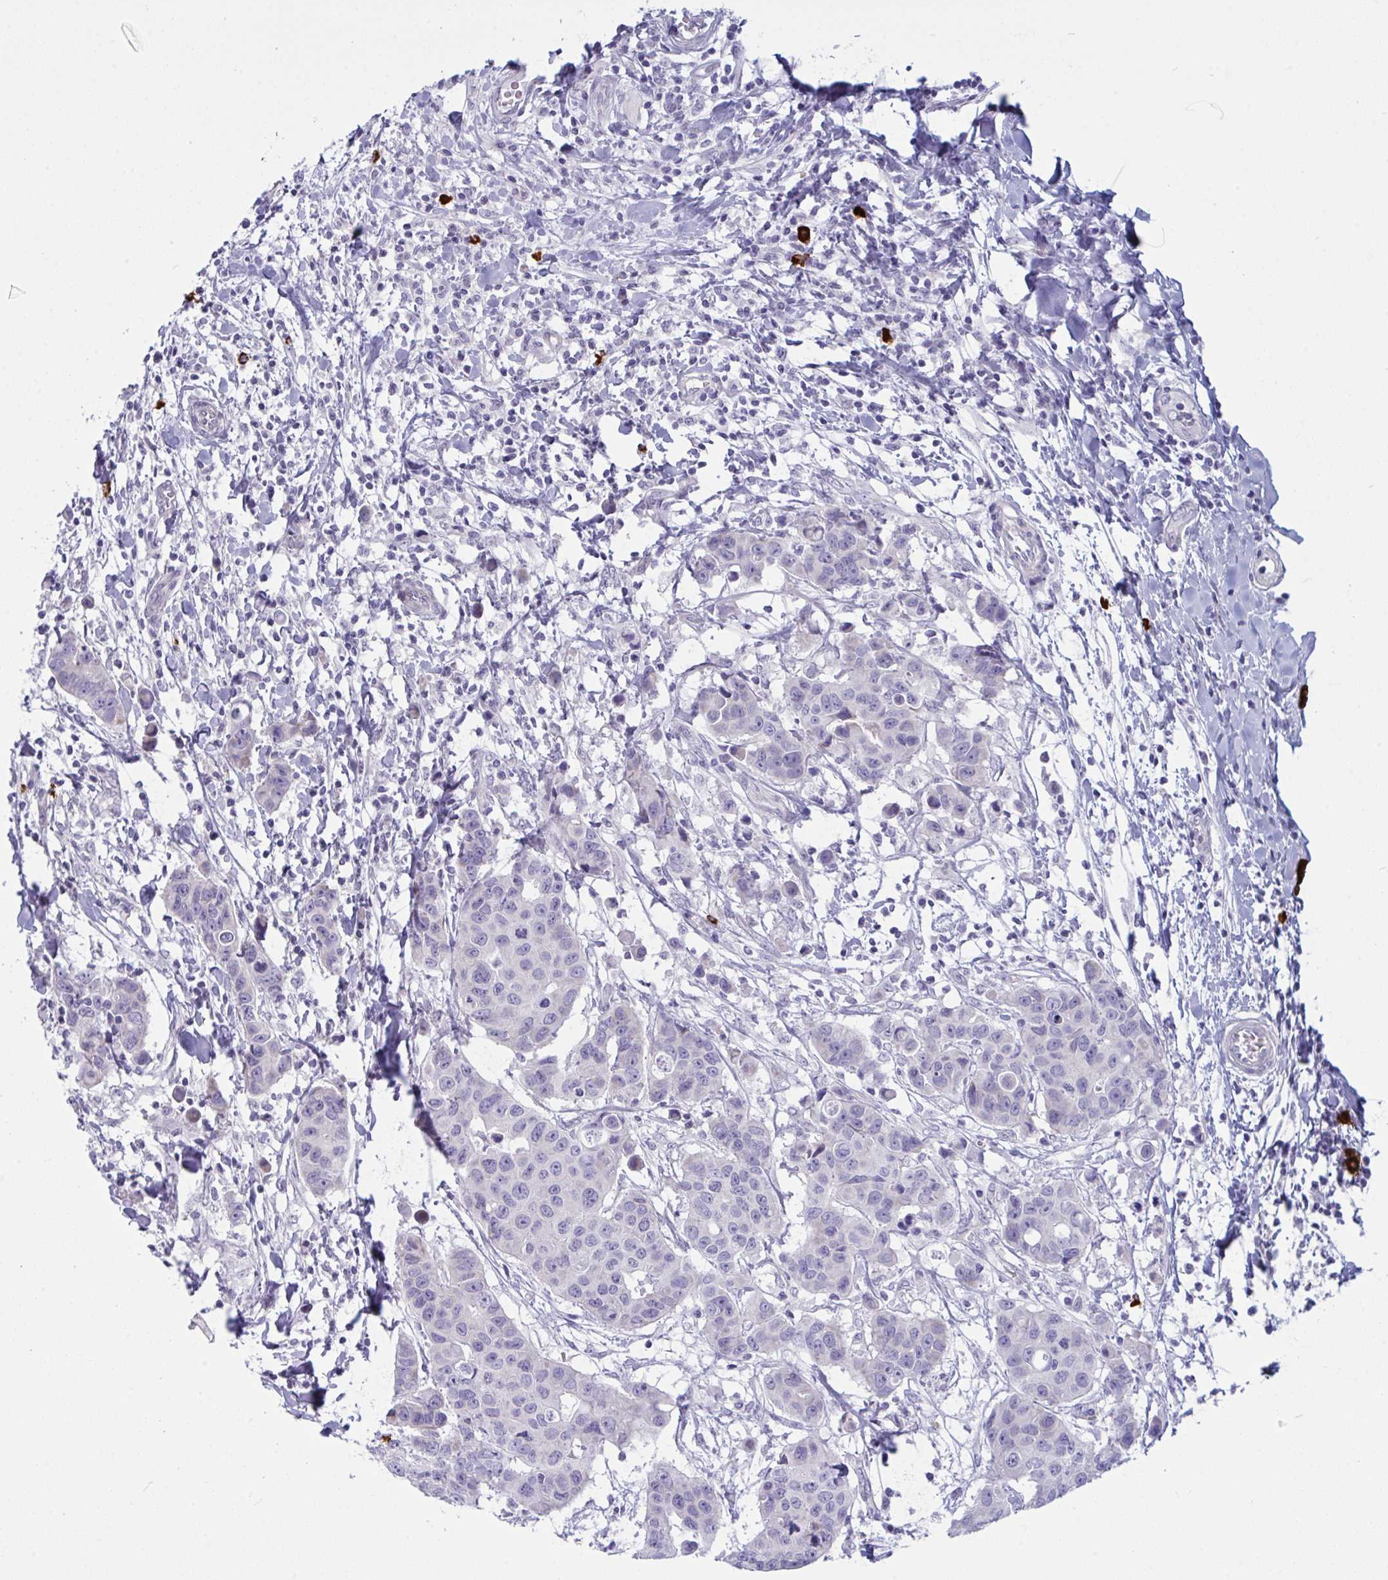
{"staining": {"intensity": "negative", "quantity": "none", "location": "none"}, "tissue": "breast cancer", "cell_type": "Tumor cells", "image_type": "cancer", "snomed": [{"axis": "morphology", "description": "Duct carcinoma"}, {"axis": "topography", "description": "Breast"}], "caption": "A high-resolution photomicrograph shows IHC staining of breast cancer, which exhibits no significant staining in tumor cells.", "gene": "ZNF684", "patient": {"sex": "female", "age": 24}}